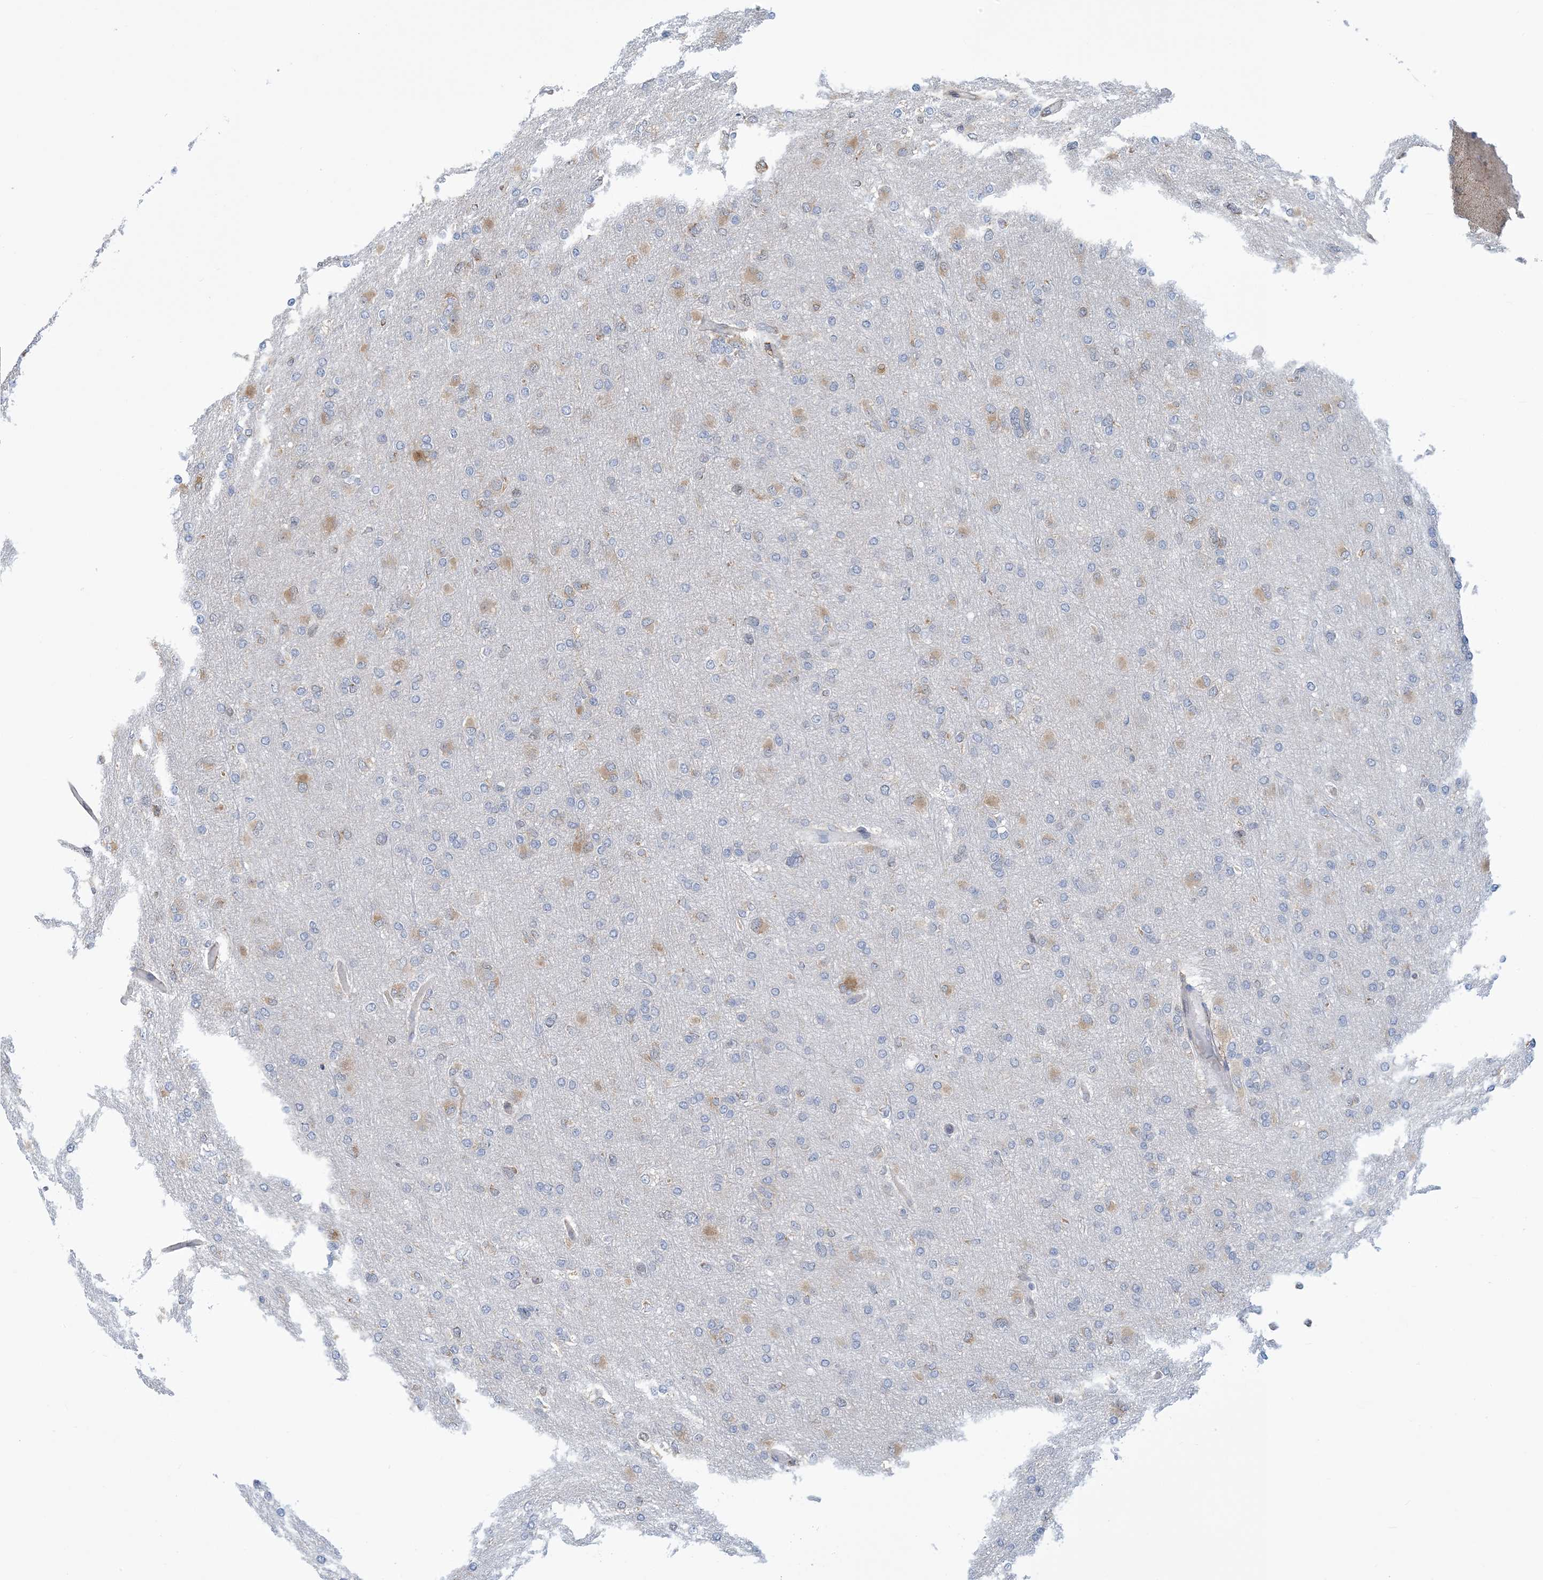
{"staining": {"intensity": "negative", "quantity": "none", "location": "none"}, "tissue": "glioma", "cell_type": "Tumor cells", "image_type": "cancer", "snomed": [{"axis": "morphology", "description": "Glioma, malignant, High grade"}, {"axis": "topography", "description": "Cerebral cortex"}], "caption": "This histopathology image is of malignant glioma (high-grade) stained with IHC to label a protein in brown with the nuclei are counter-stained blue. There is no staining in tumor cells.", "gene": "CCDC14", "patient": {"sex": "female", "age": 36}}